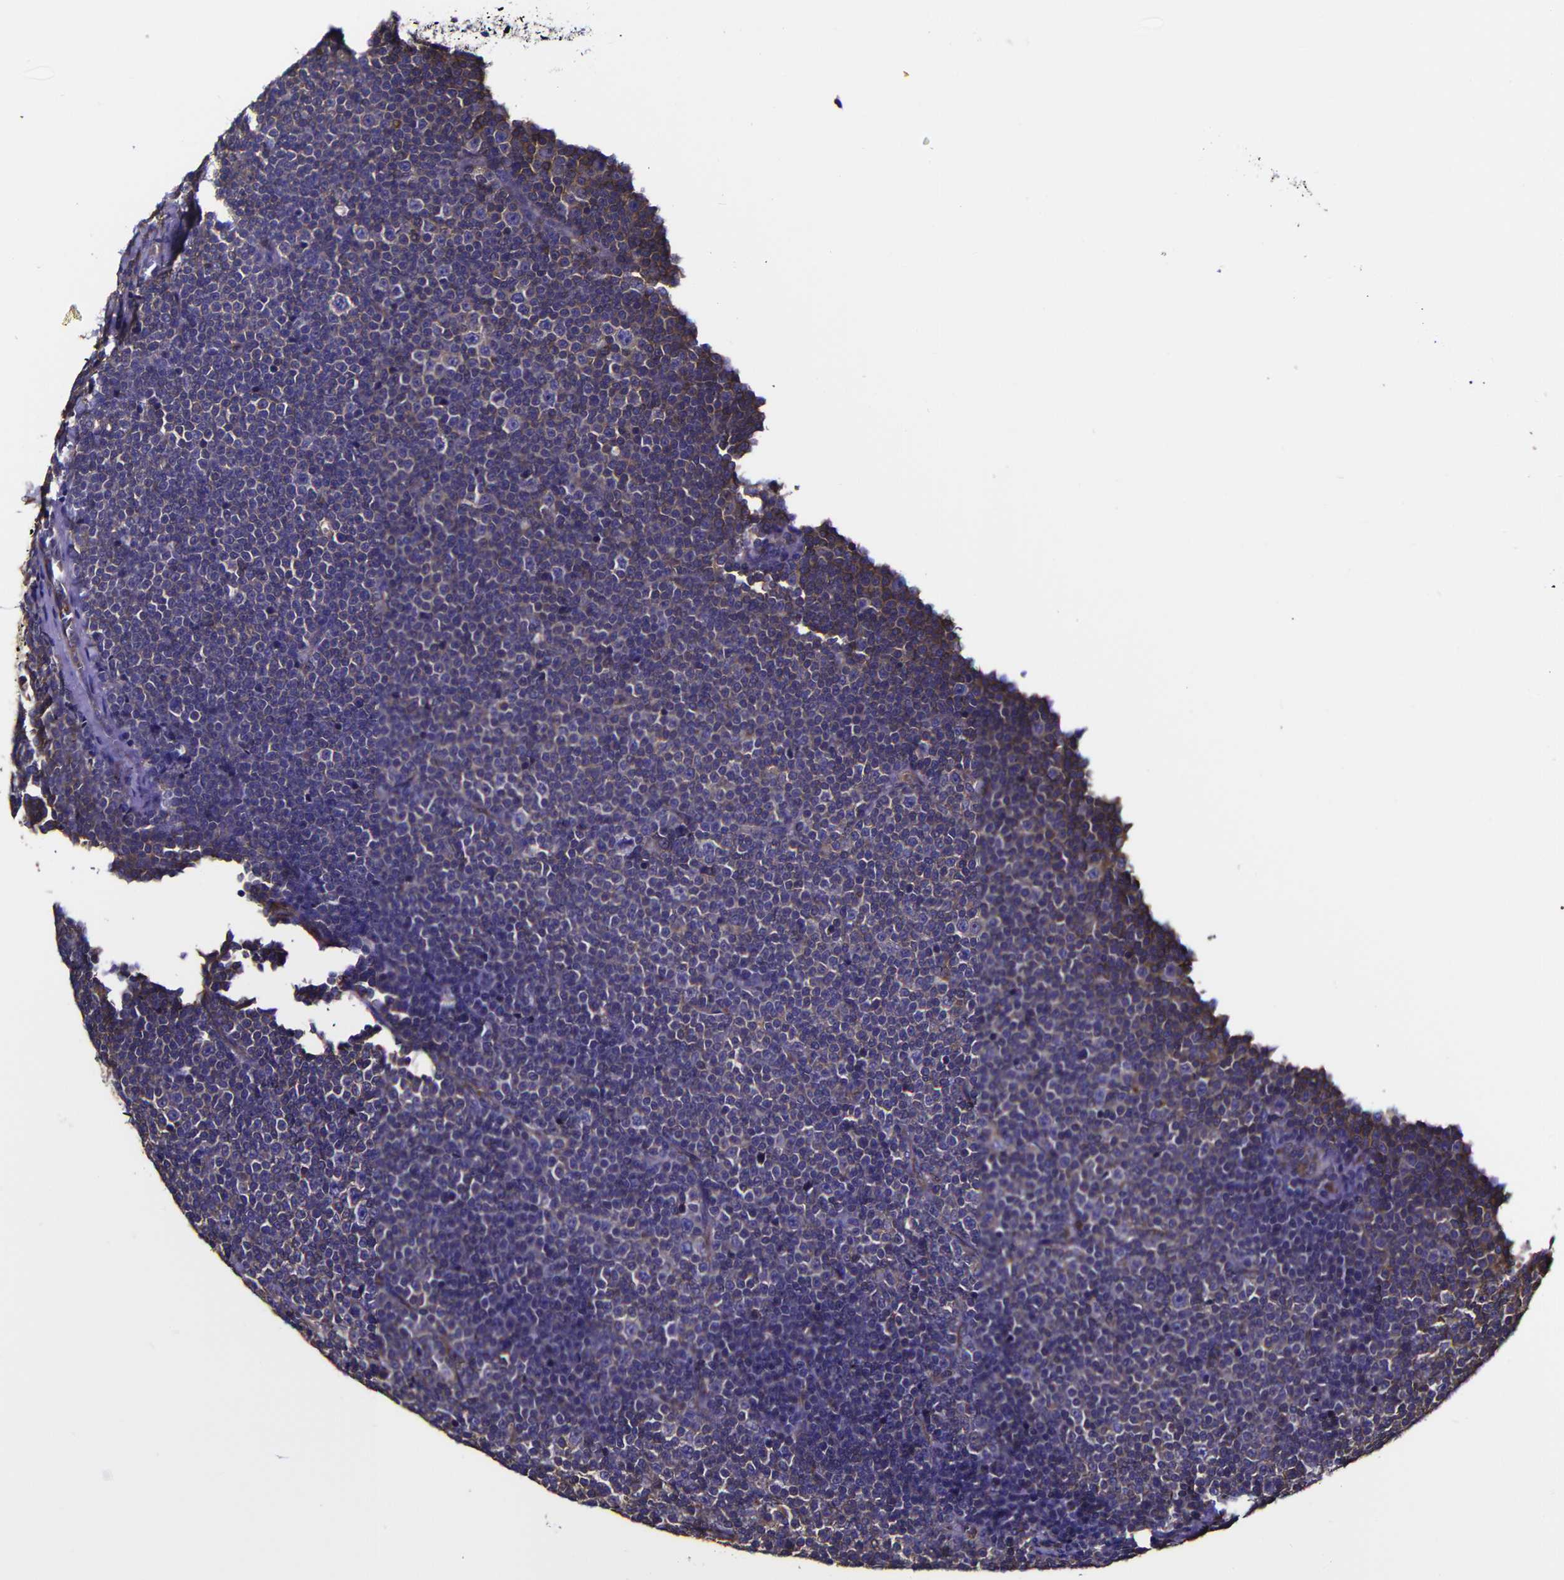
{"staining": {"intensity": "weak", "quantity": "<25%", "location": "cytoplasmic/membranous"}, "tissue": "lymphoma", "cell_type": "Tumor cells", "image_type": "cancer", "snomed": [{"axis": "morphology", "description": "Malignant lymphoma, non-Hodgkin's type, Low grade"}, {"axis": "topography", "description": "Lymph node"}], "caption": "Tumor cells are negative for protein expression in human lymphoma.", "gene": "MSN", "patient": {"sex": "female", "age": 67}}